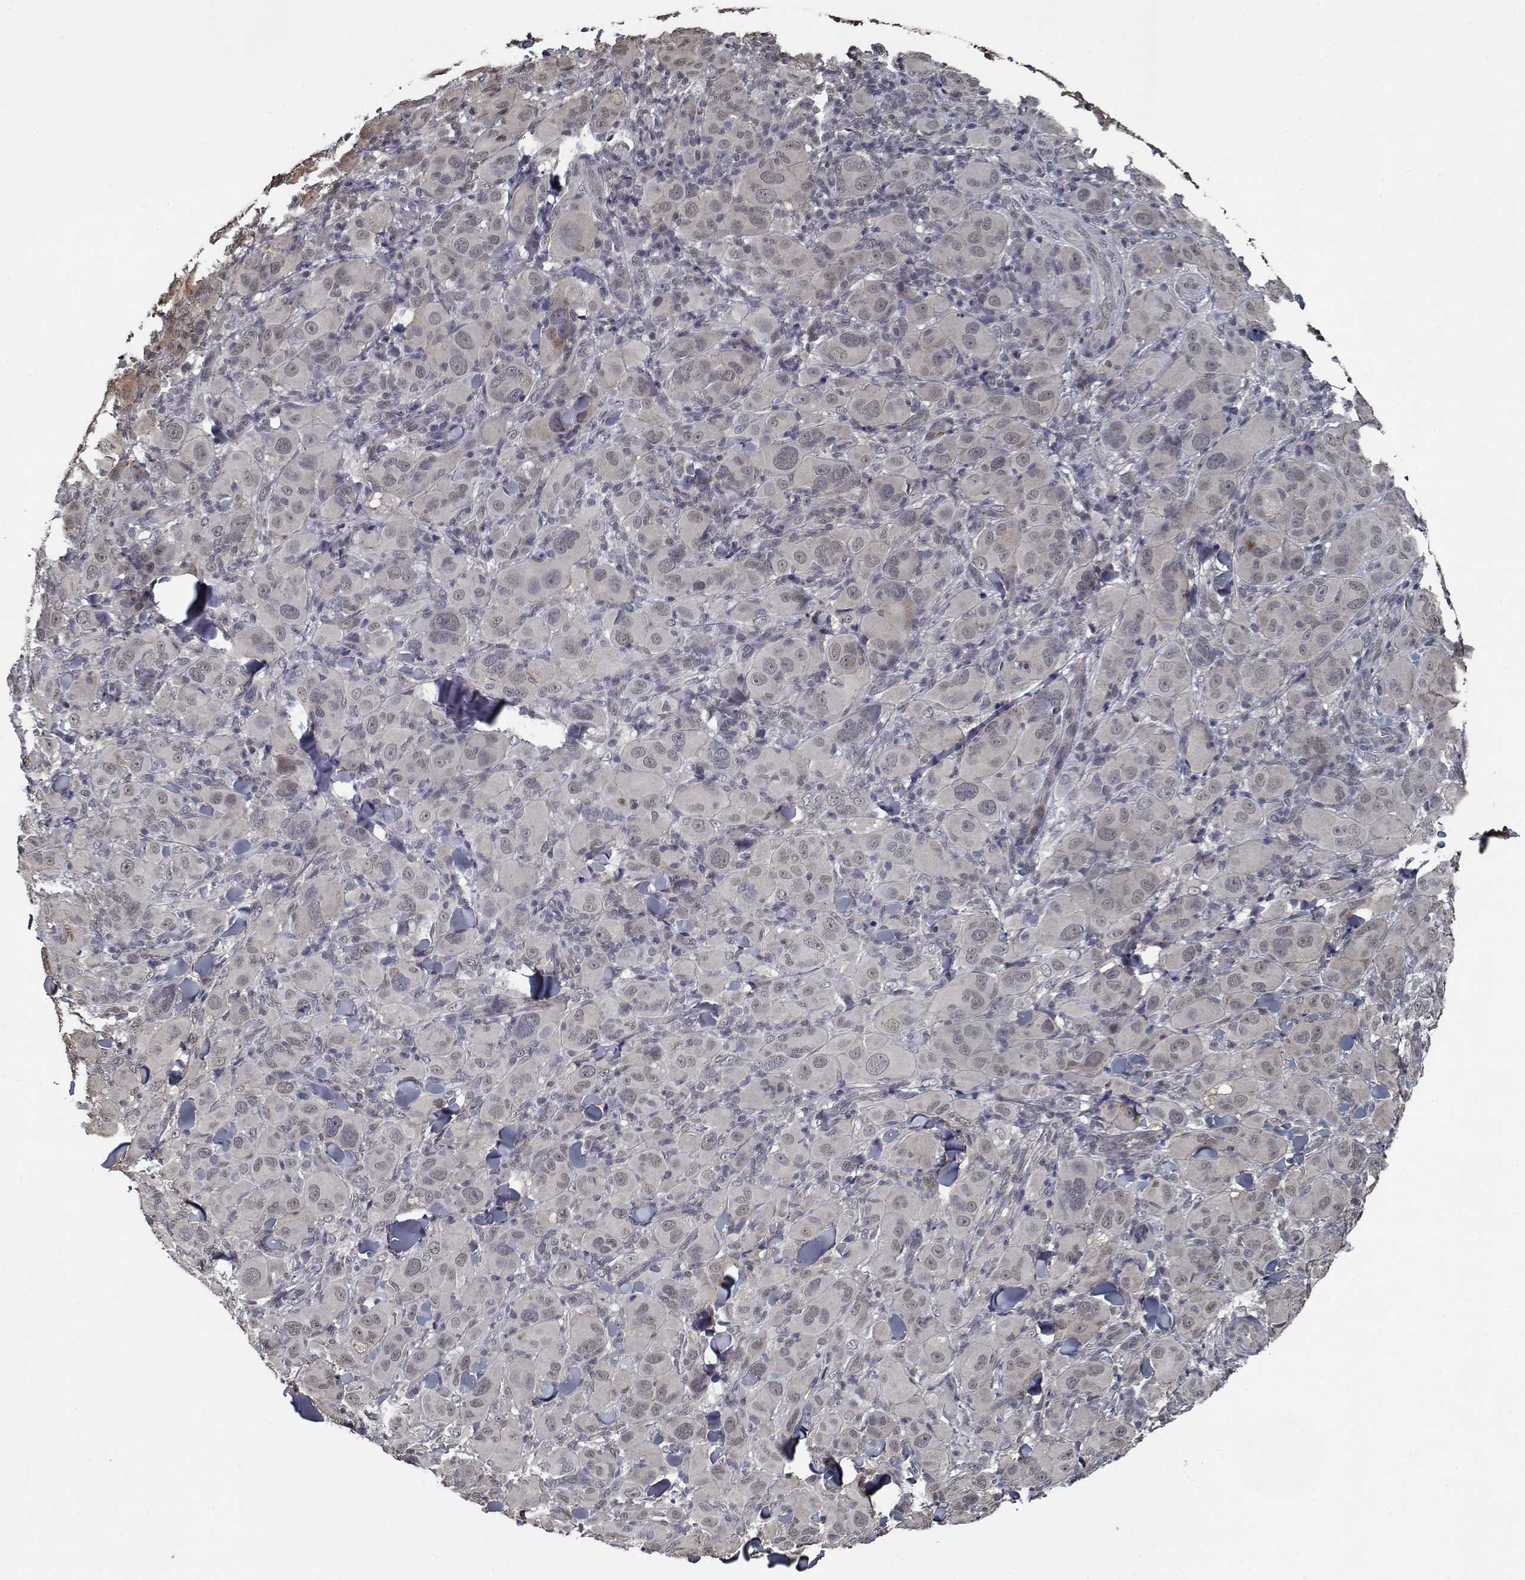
{"staining": {"intensity": "weak", "quantity": "<25%", "location": "cytoplasmic/membranous"}, "tissue": "melanoma", "cell_type": "Tumor cells", "image_type": "cancer", "snomed": [{"axis": "morphology", "description": "Malignant melanoma, NOS"}, {"axis": "topography", "description": "Skin"}], "caption": "IHC micrograph of neoplastic tissue: human malignant melanoma stained with DAB reveals no significant protein positivity in tumor cells.", "gene": "NLK", "patient": {"sex": "female", "age": 87}}